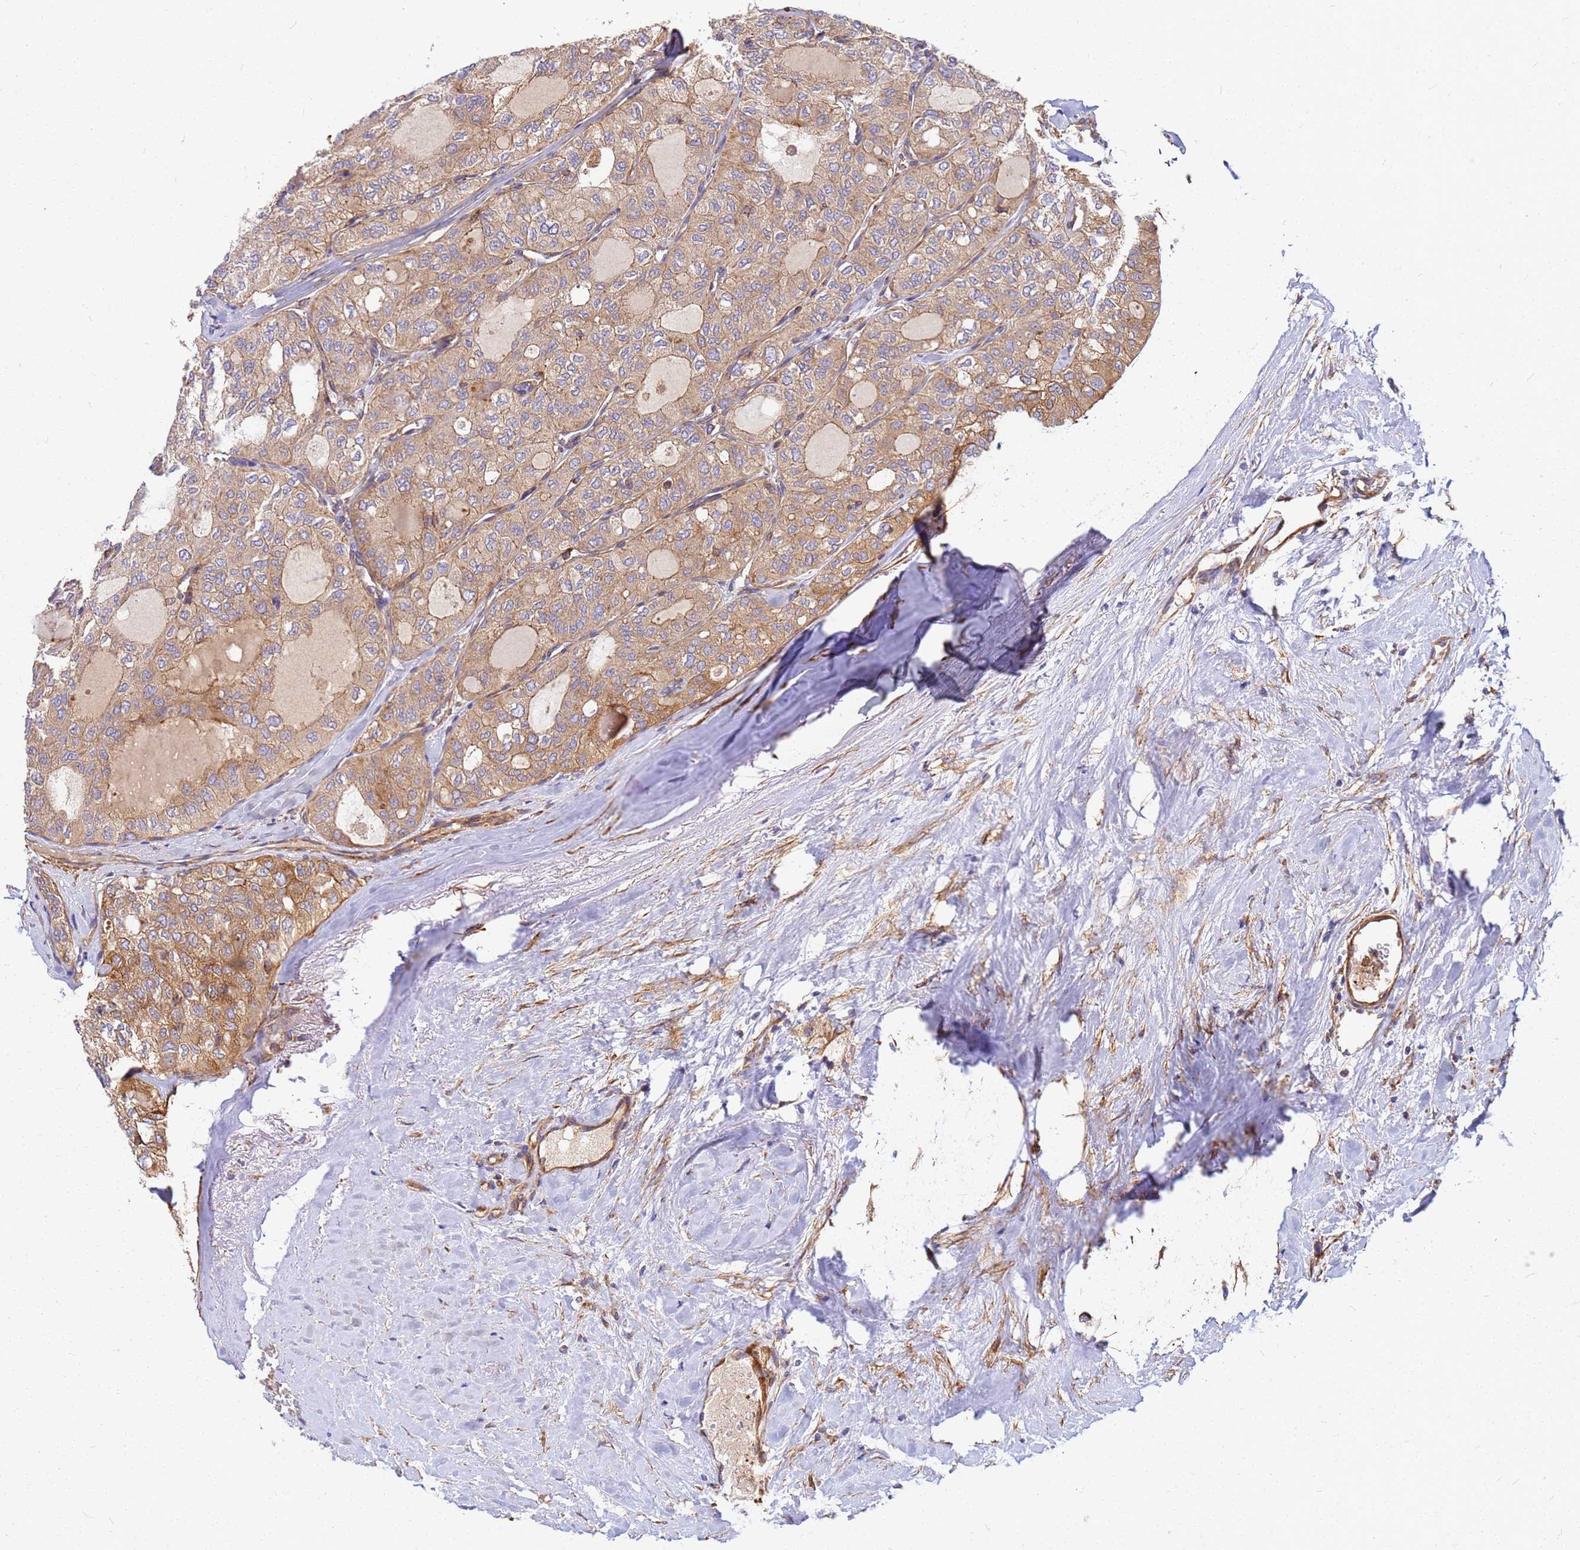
{"staining": {"intensity": "moderate", "quantity": ">75%", "location": "cytoplasmic/membranous"}, "tissue": "thyroid cancer", "cell_type": "Tumor cells", "image_type": "cancer", "snomed": [{"axis": "morphology", "description": "Follicular adenoma carcinoma, NOS"}, {"axis": "topography", "description": "Thyroid gland"}], "caption": "Follicular adenoma carcinoma (thyroid) stained with a brown dye reveals moderate cytoplasmic/membranous positive staining in about >75% of tumor cells.", "gene": "C2CD5", "patient": {"sex": "male", "age": 75}}